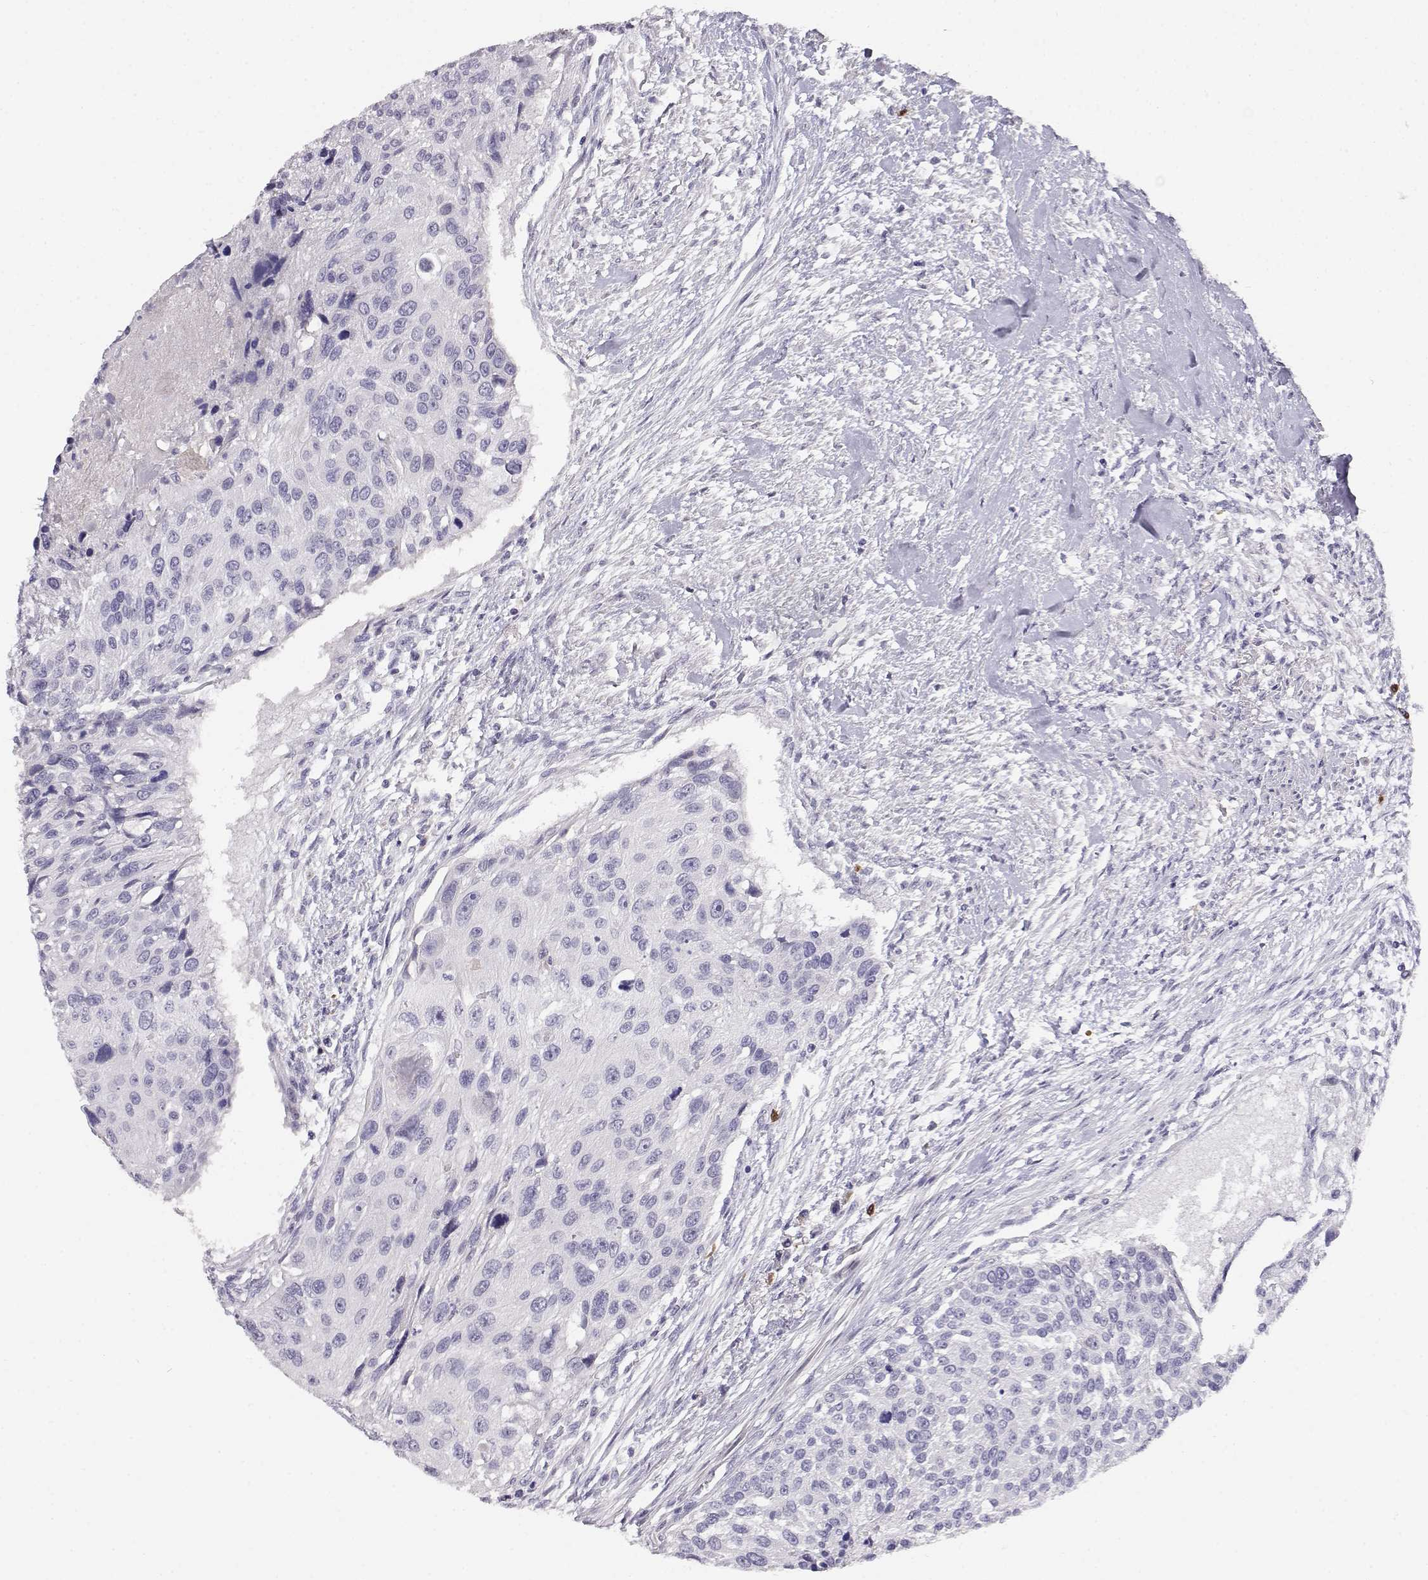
{"staining": {"intensity": "negative", "quantity": "none", "location": "none"}, "tissue": "urothelial cancer", "cell_type": "Tumor cells", "image_type": "cancer", "snomed": [{"axis": "morphology", "description": "Urothelial carcinoma, NOS"}, {"axis": "topography", "description": "Urinary bladder"}], "caption": "Immunohistochemical staining of transitional cell carcinoma exhibits no significant positivity in tumor cells.", "gene": "CDHR1", "patient": {"sex": "male", "age": 55}}